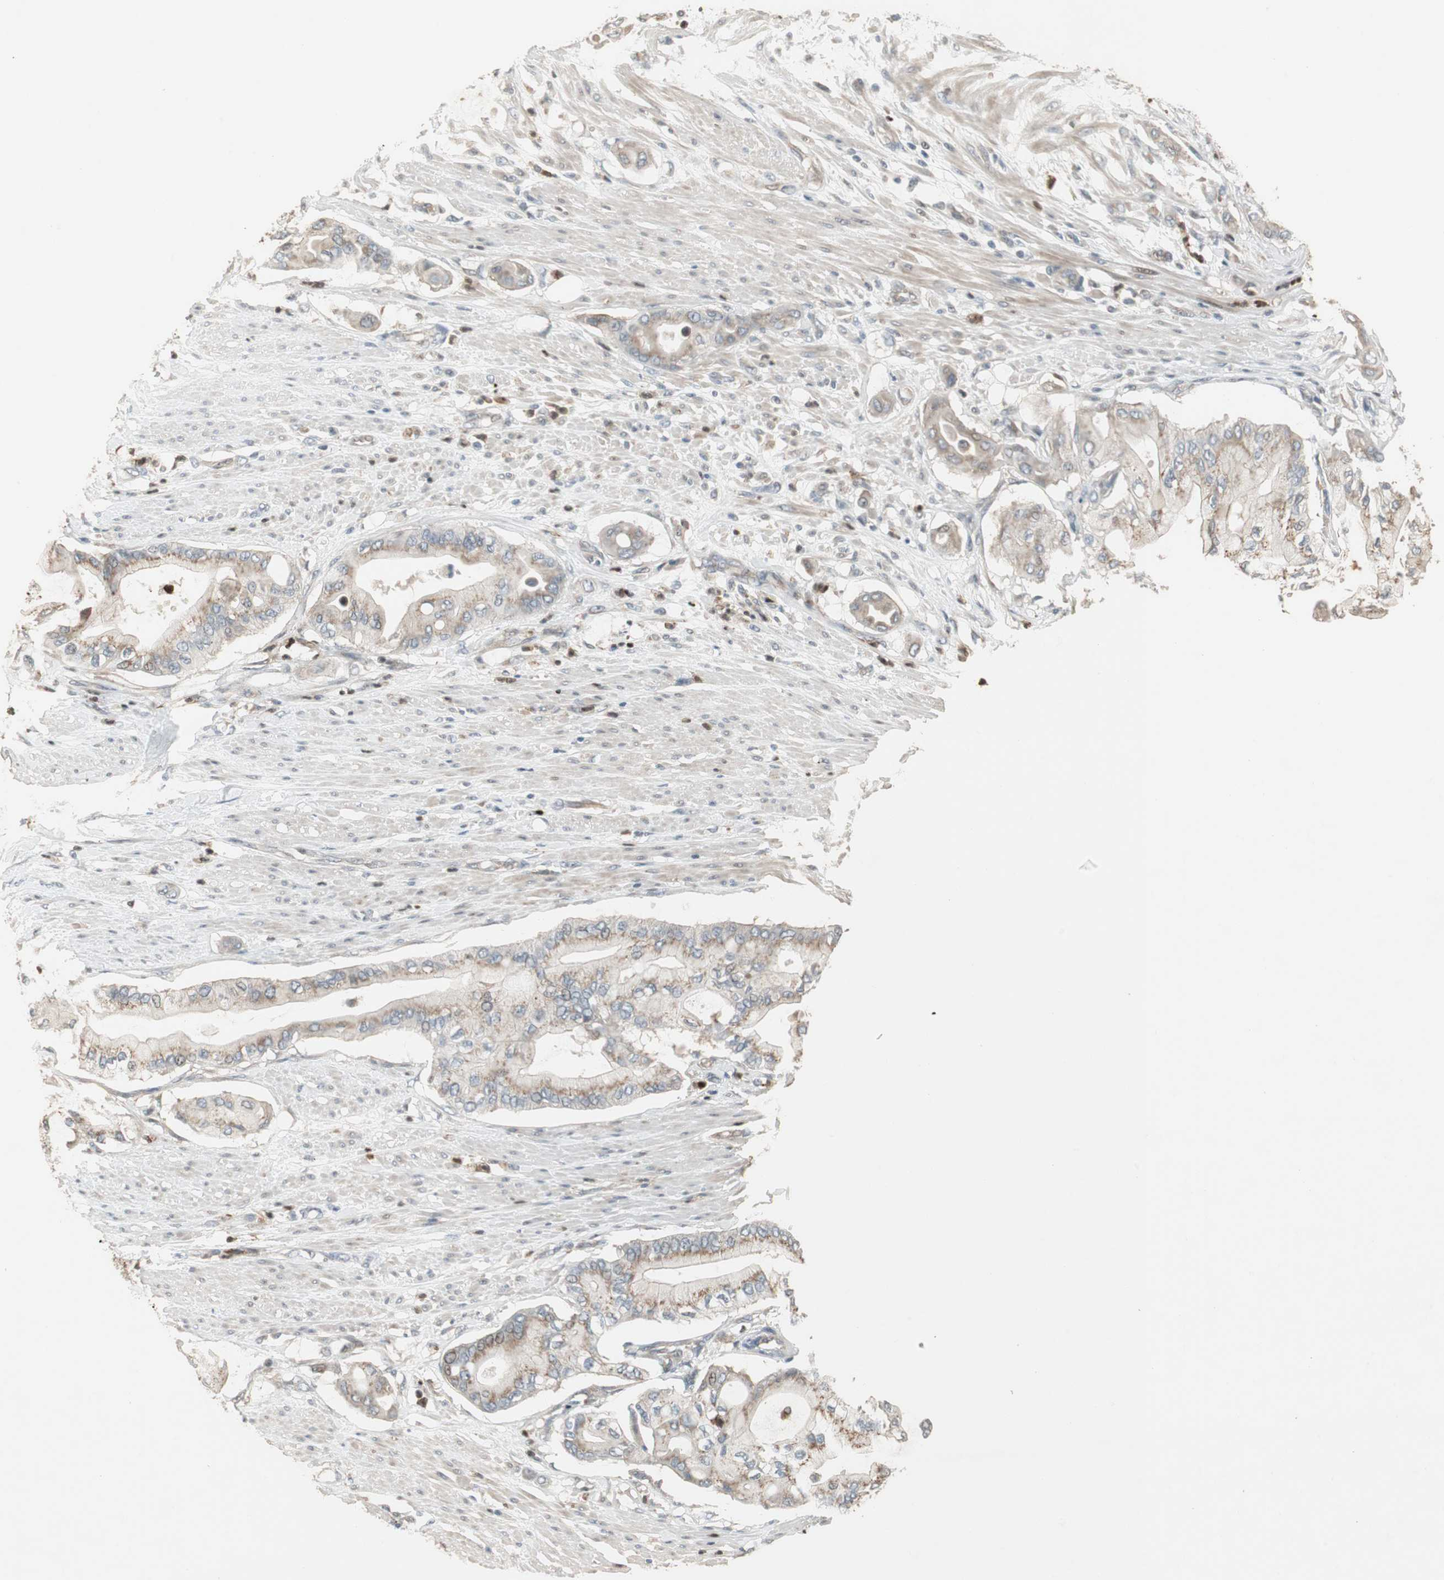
{"staining": {"intensity": "weak", "quantity": "25%-75%", "location": "cytoplasmic/membranous"}, "tissue": "pancreatic cancer", "cell_type": "Tumor cells", "image_type": "cancer", "snomed": [{"axis": "morphology", "description": "Adenocarcinoma, NOS"}, {"axis": "morphology", "description": "Adenocarcinoma, metastatic, NOS"}, {"axis": "topography", "description": "Lymph node"}, {"axis": "topography", "description": "Pancreas"}, {"axis": "topography", "description": "Duodenum"}], "caption": "Immunohistochemistry (IHC) micrograph of adenocarcinoma (pancreatic) stained for a protein (brown), which displays low levels of weak cytoplasmic/membranous staining in about 25%-75% of tumor cells.", "gene": "SNX4", "patient": {"sex": "female", "age": 64}}